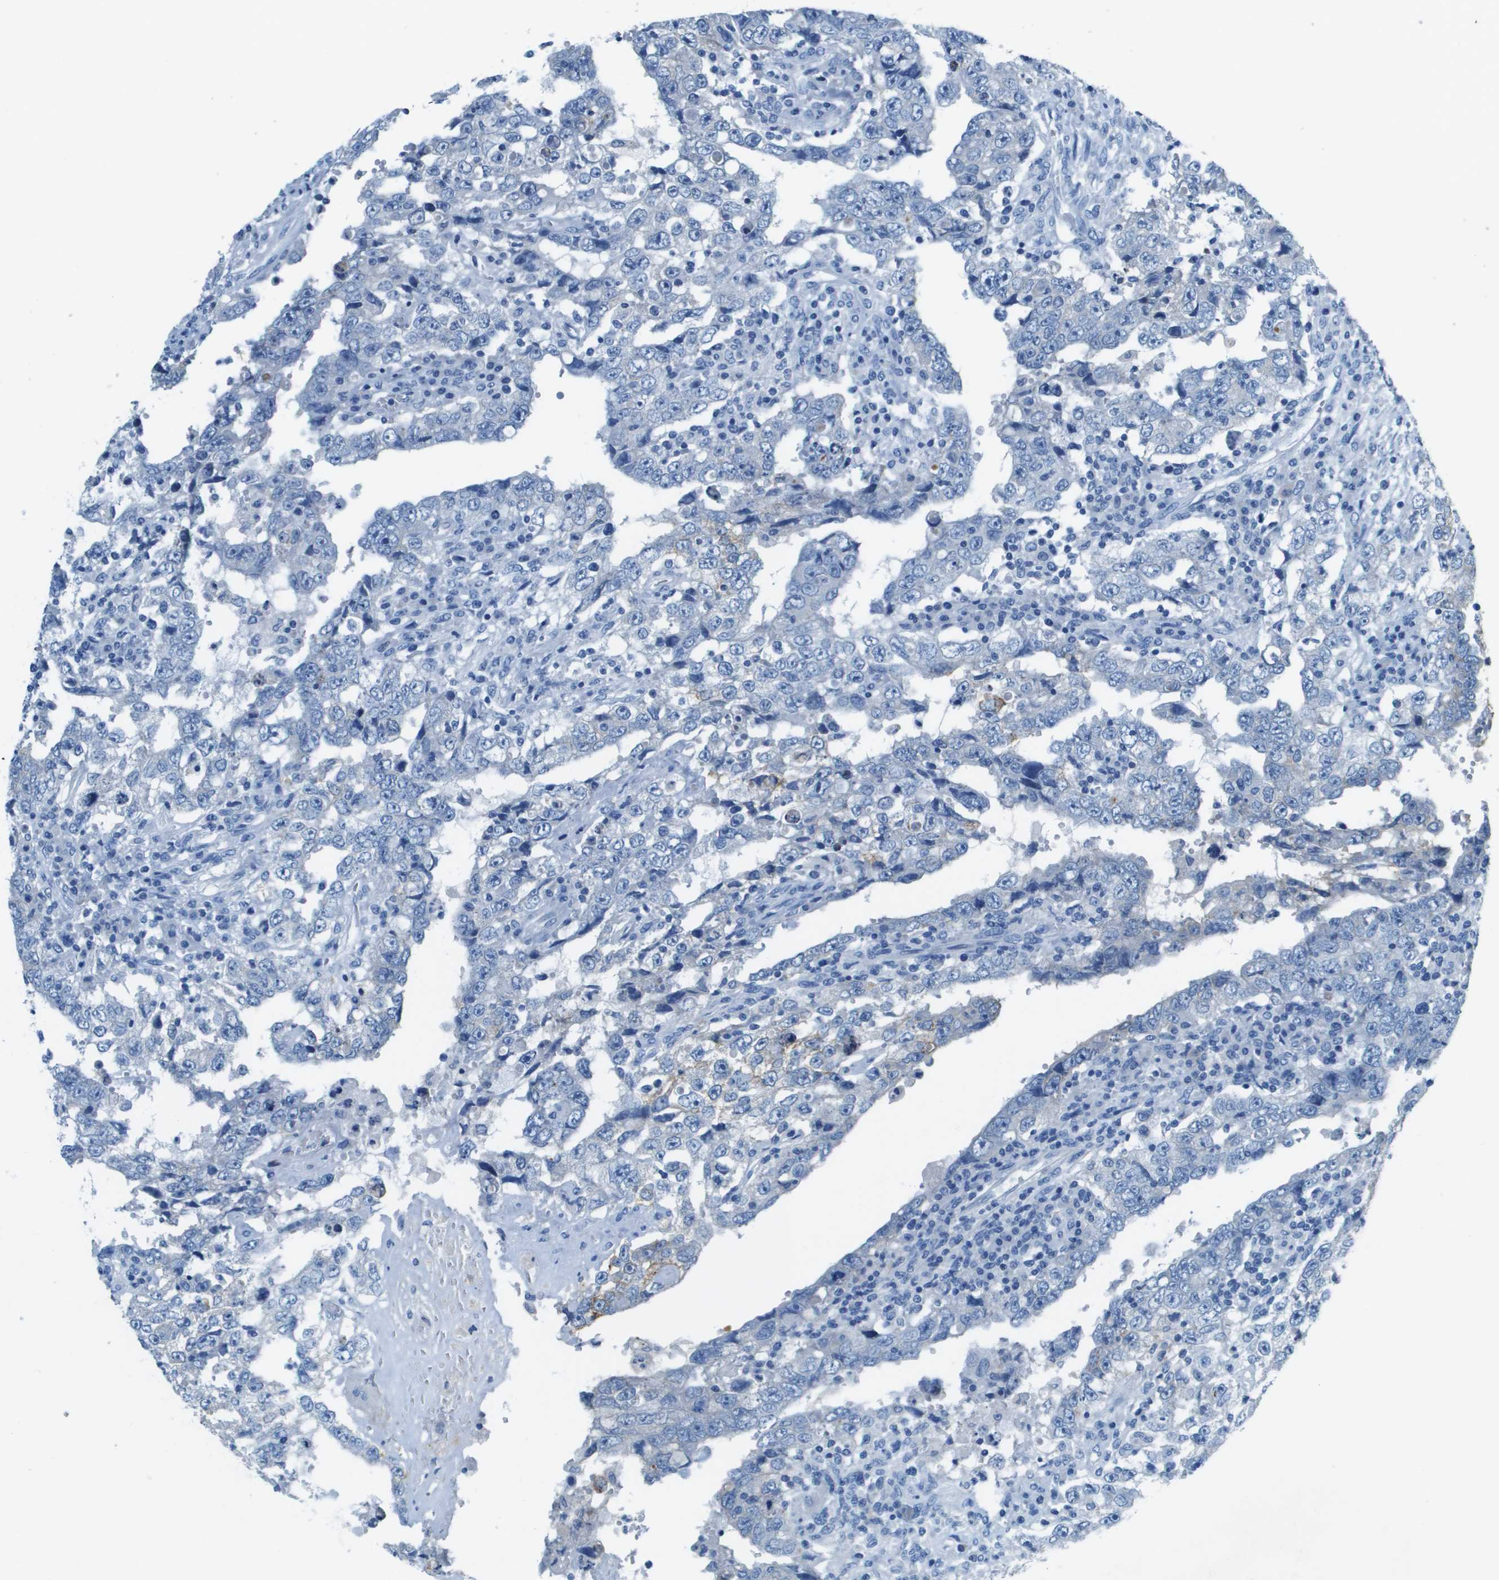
{"staining": {"intensity": "negative", "quantity": "none", "location": "none"}, "tissue": "testis cancer", "cell_type": "Tumor cells", "image_type": "cancer", "snomed": [{"axis": "morphology", "description": "Carcinoma, Embryonal, NOS"}, {"axis": "topography", "description": "Testis"}], "caption": "IHC of testis embryonal carcinoma displays no staining in tumor cells.", "gene": "SLC16A10", "patient": {"sex": "male", "age": 26}}